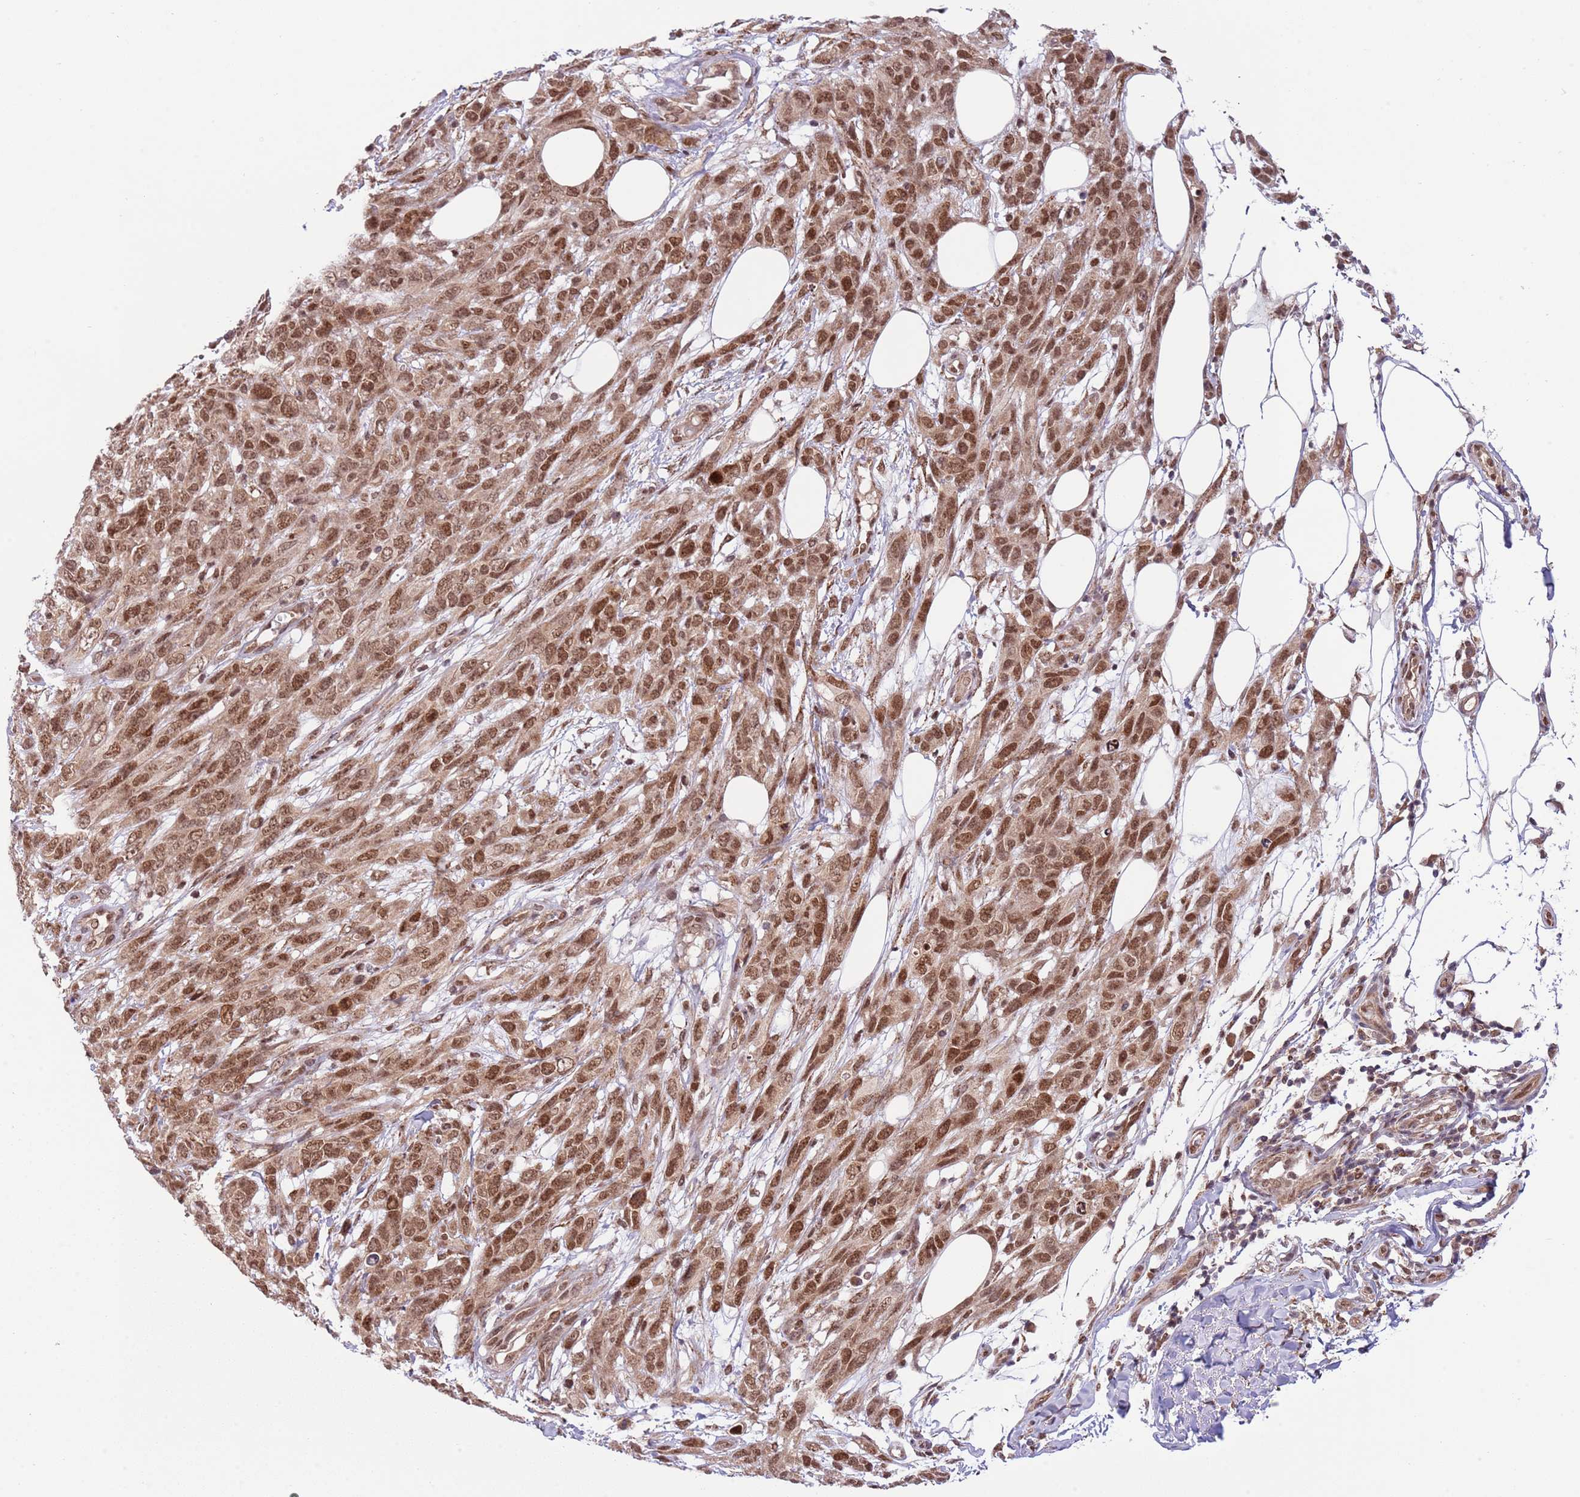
{"staining": {"intensity": "moderate", "quantity": ">75%", "location": "nuclear"}, "tissue": "melanoma", "cell_type": "Tumor cells", "image_type": "cancer", "snomed": [{"axis": "morphology", "description": "Normal morphology"}, {"axis": "morphology", "description": "Malignant melanoma, NOS"}, {"axis": "topography", "description": "Skin"}], "caption": "This is an image of IHC staining of malignant melanoma, which shows moderate positivity in the nuclear of tumor cells.", "gene": "CHD1", "patient": {"sex": "female", "age": 72}}